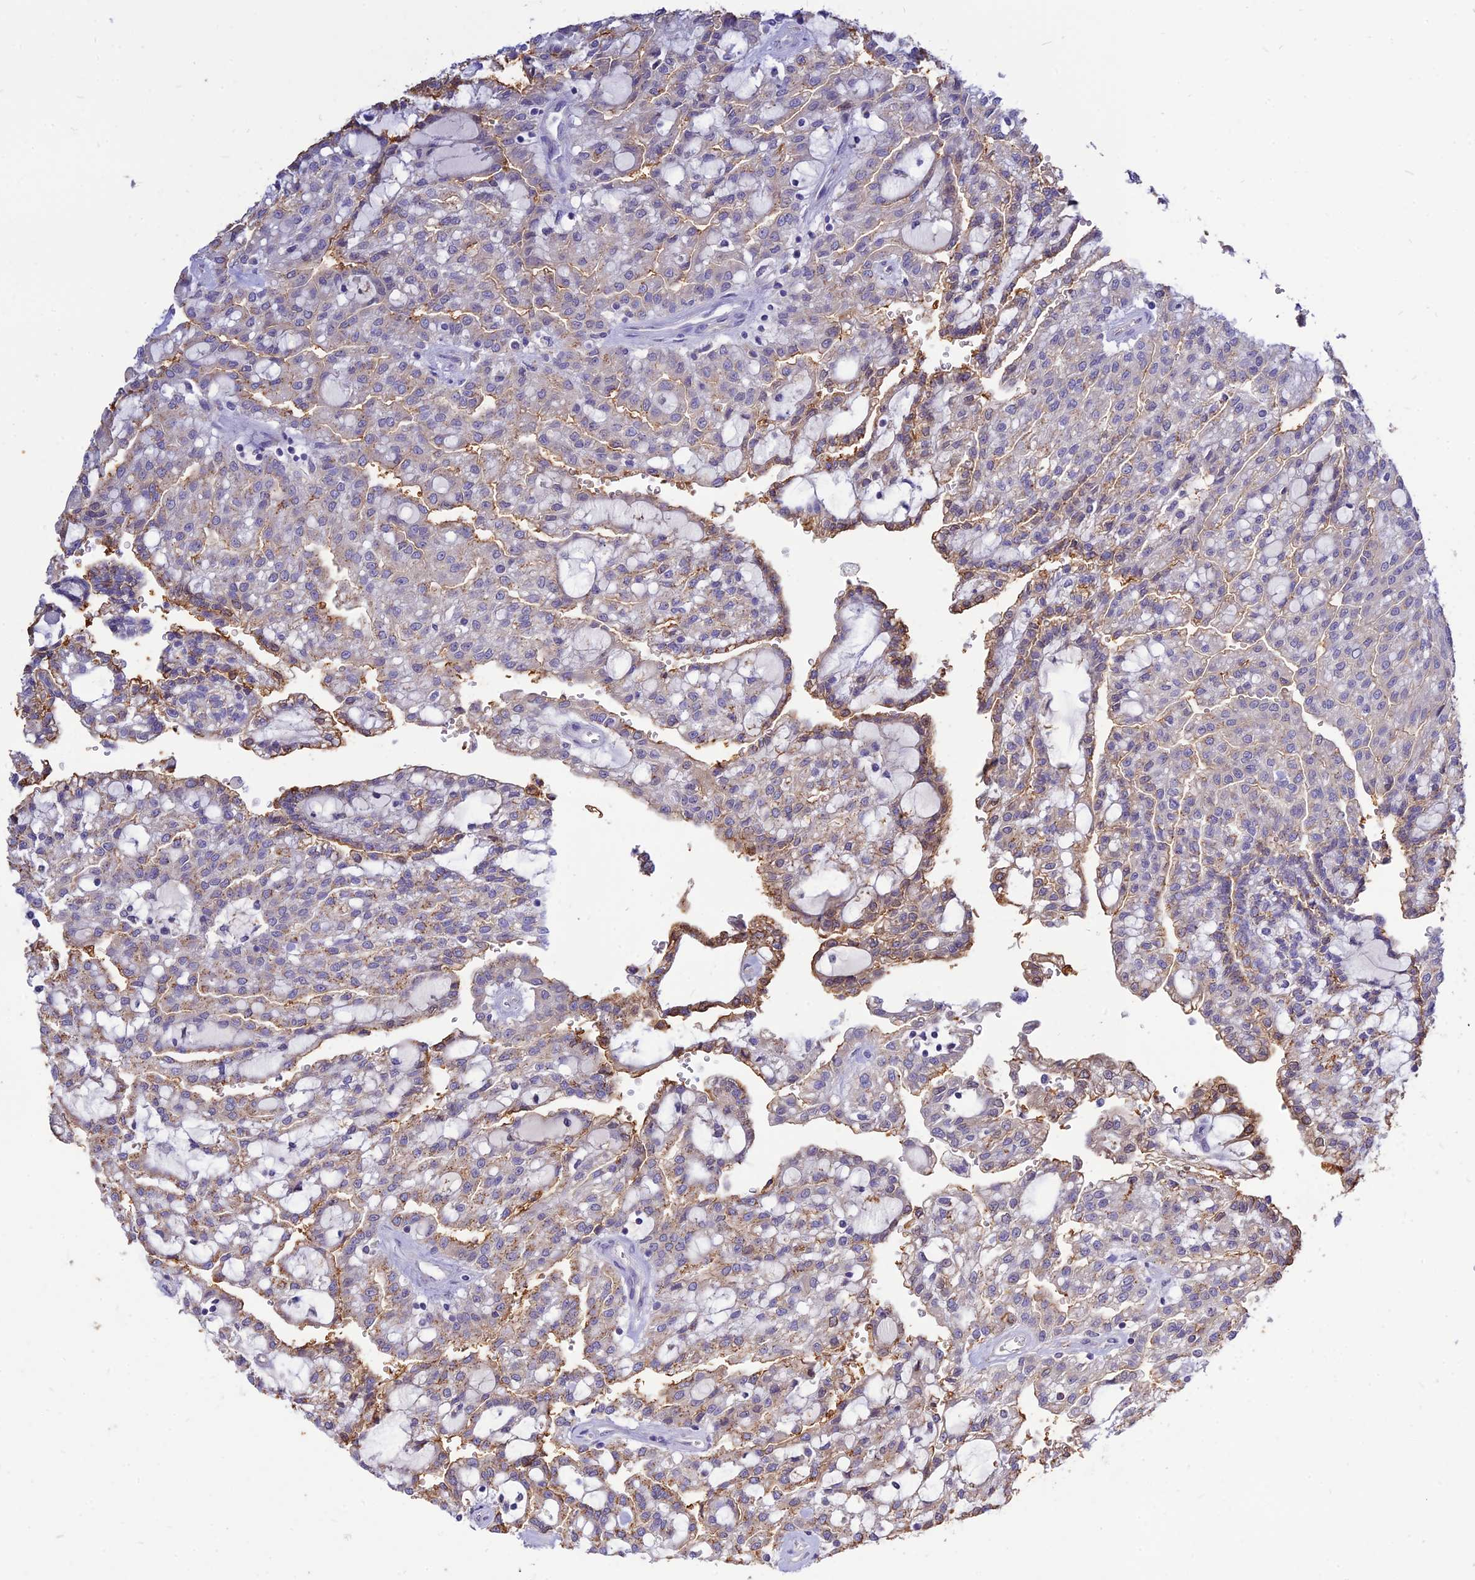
{"staining": {"intensity": "moderate", "quantity": "<25%", "location": "cytoplasmic/membranous"}, "tissue": "renal cancer", "cell_type": "Tumor cells", "image_type": "cancer", "snomed": [{"axis": "morphology", "description": "Adenocarcinoma, NOS"}, {"axis": "topography", "description": "Kidney"}], "caption": "Immunohistochemistry (IHC) (DAB) staining of renal cancer exhibits moderate cytoplasmic/membranous protein expression in about <25% of tumor cells. The protein is shown in brown color, while the nuclei are stained blue.", "gene": "CZIB", "patient": {"sex": "male", "age": 63}}